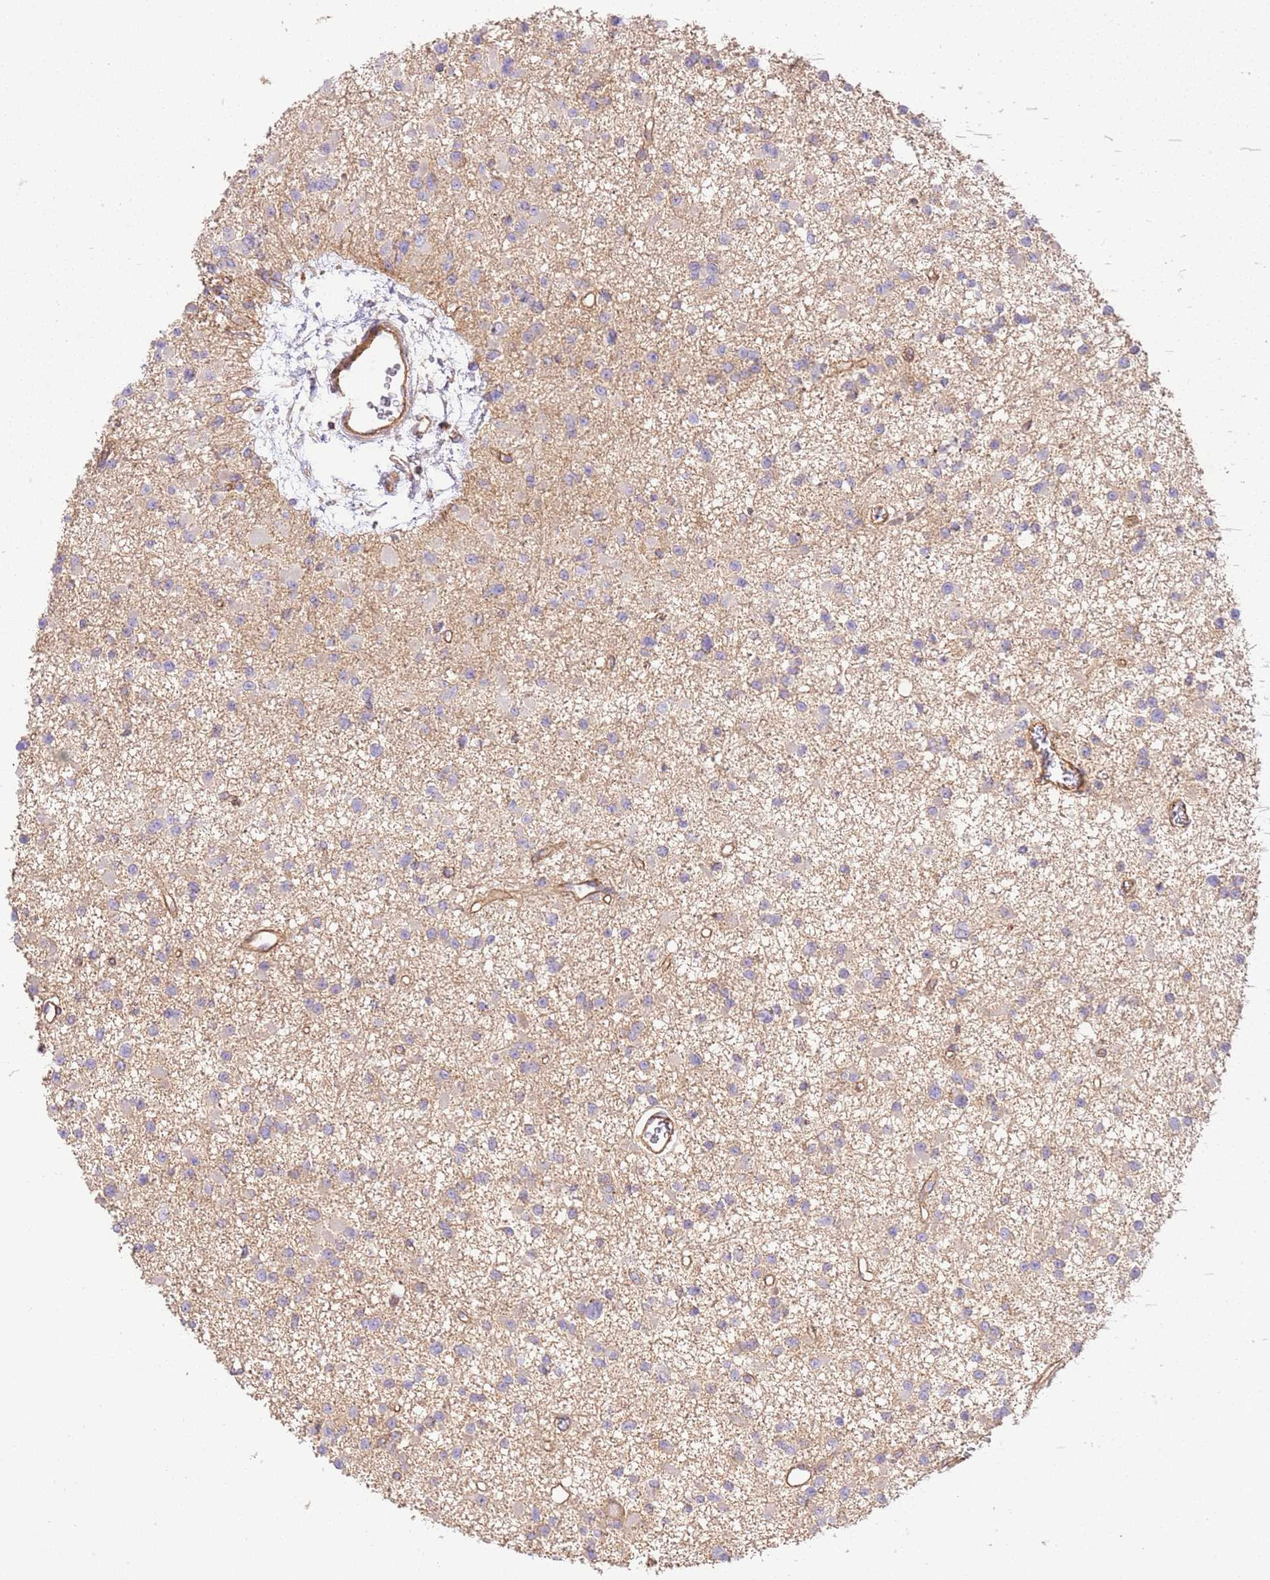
{"staining": {"intensity": "negative", "quantity": "none", "location": "none"}, "tissue": "glioma", "cell_type": "Tumor cells", "image_type": "cancer", "snomed": [{"axis": "morphology", "description": "Glioma, malignant, Low grade"}, {"axis": "topography", "description": "Brain"}], "caption": "Image shows no protein staining in tumor cells of malignant glioma (low-grade) tissue.", "gene": "EFCAB8", "patient": {"sex": "female", "age": 22}}